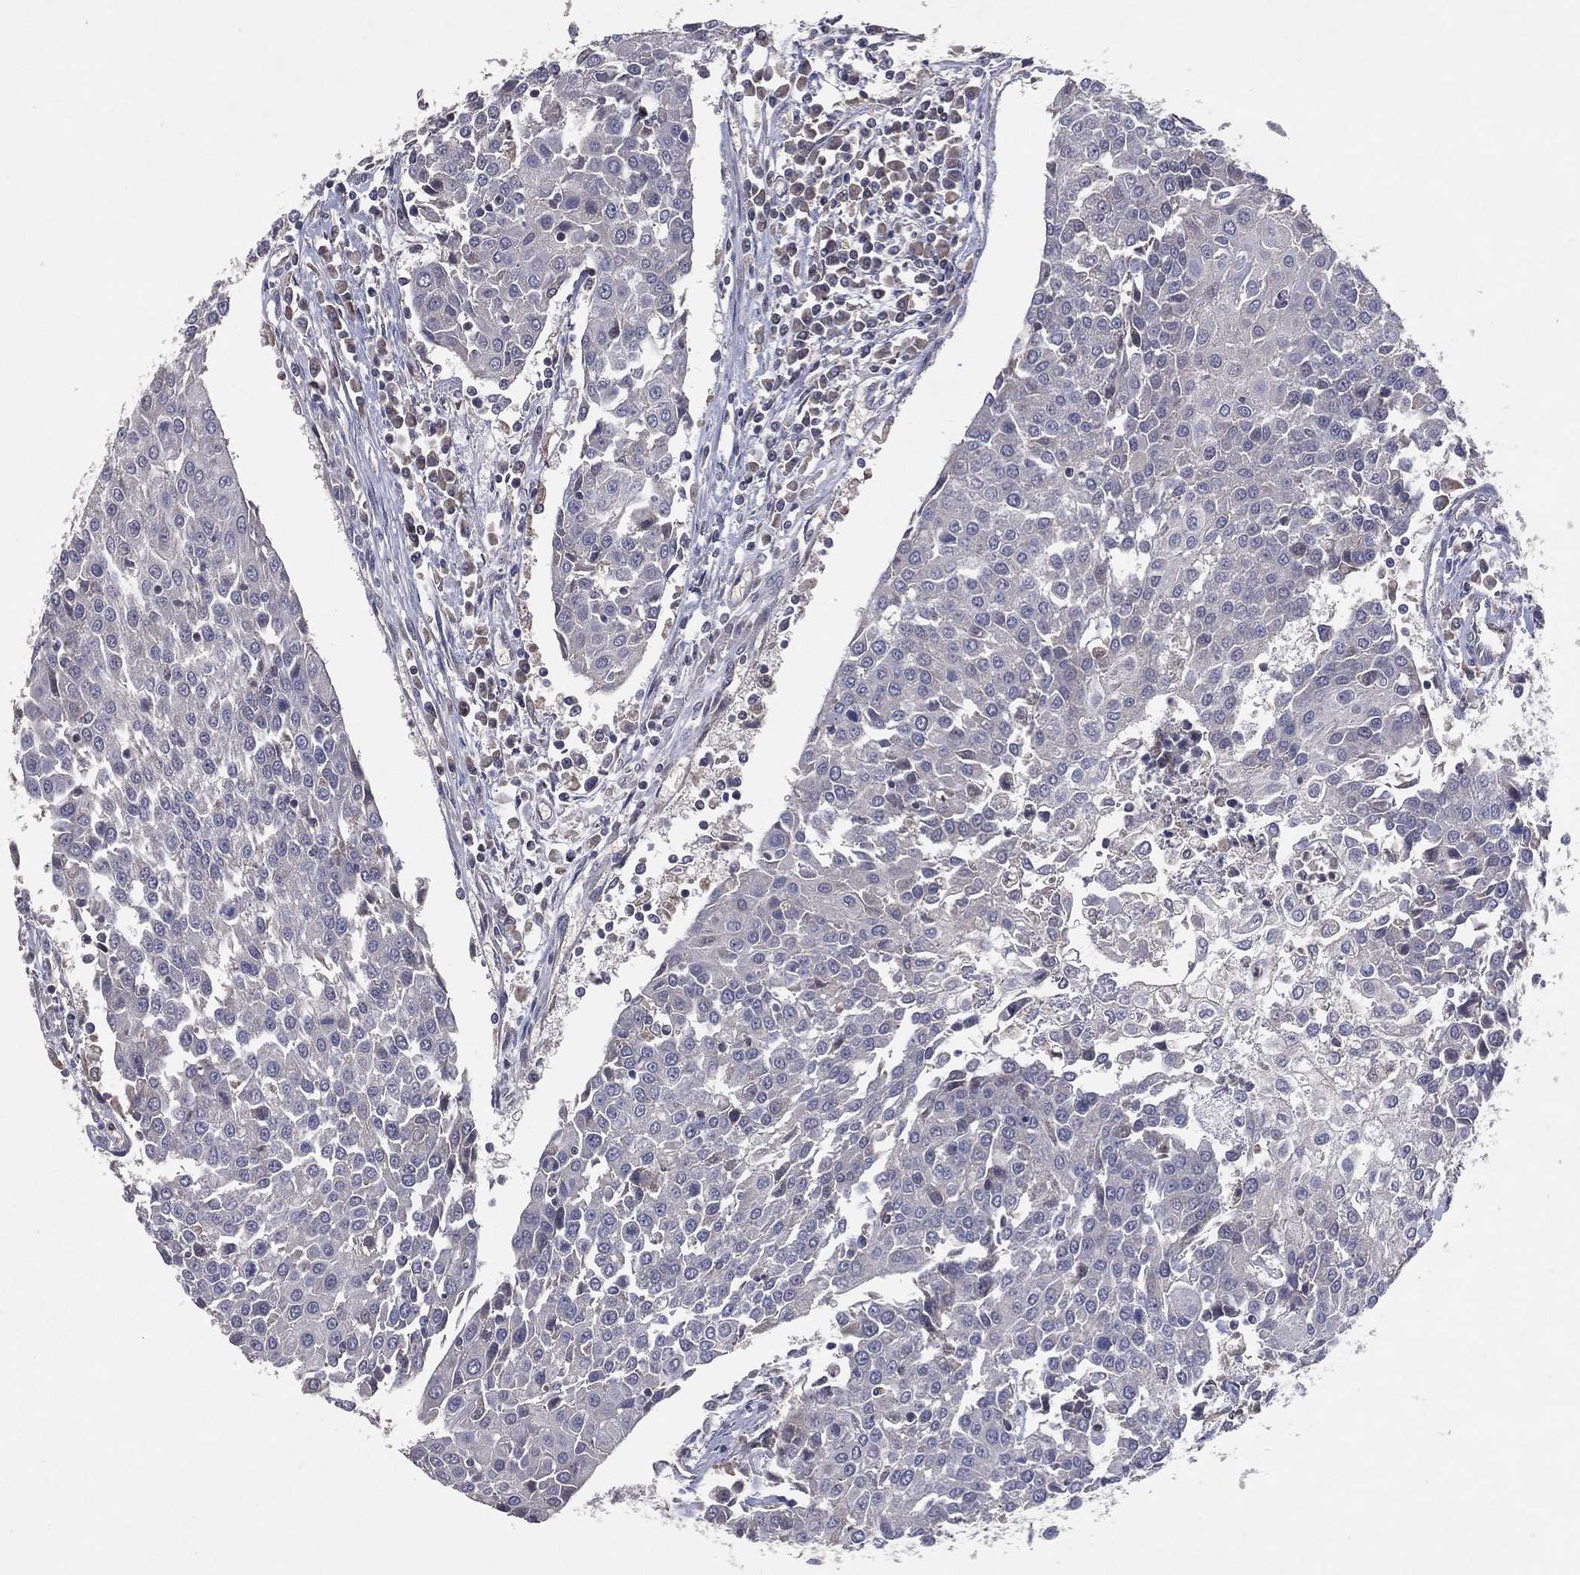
{"staining": {"intensity": "negative", "quantity": "none", "location": "none"}, "tissue": "urothelial cancer", "cell_type": "Tumor cells", "image_type": "cancer", "snomed": [{"axis": "morphology", "description": "Urothelial carcinoma, High grade"}, {"axis": "topography", "description": "Urinary bladder"}], "caption": "A histopathology image of urothelial carcinoma (high-grade) stained for a protein displays no brown staining in tumor cells. (Stains: DAB immunohistochemistry with hematoxylin counter stain, Microscopy: brightfield microscopy at high magnification).", "gene": "DNAH7", "patient": {"sex": "female", "age": 85}}